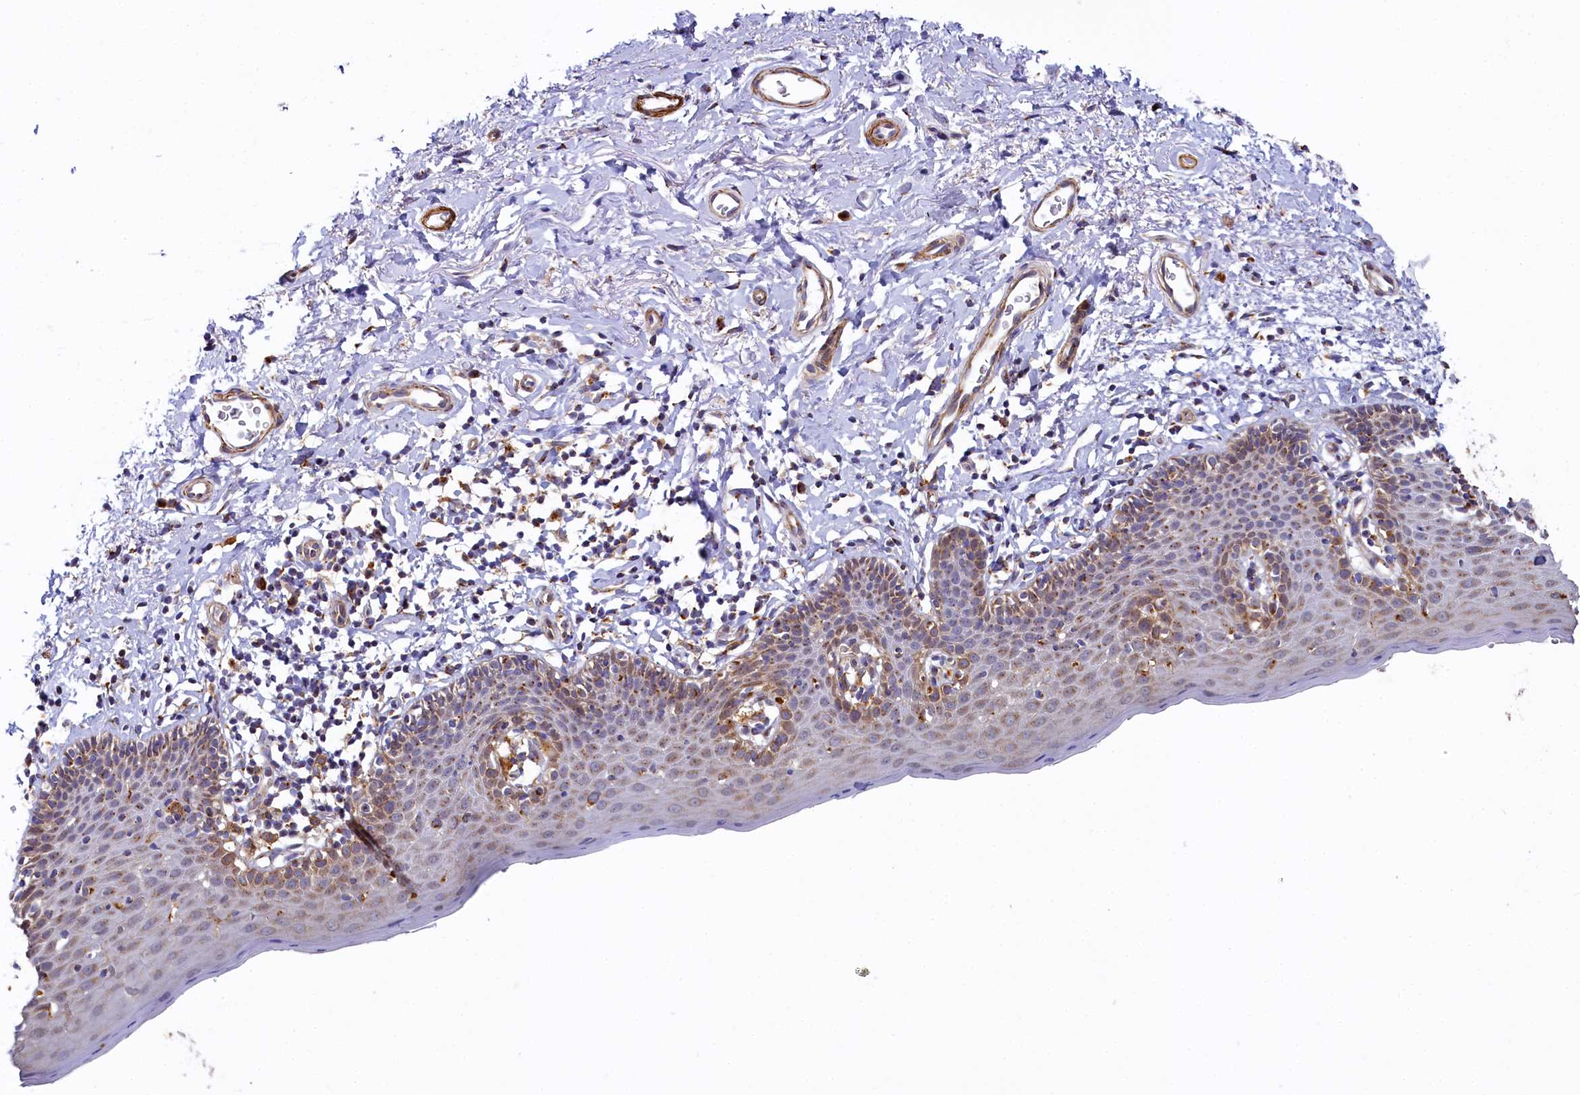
{"staining": {"intensity": "moderate", "quantity": "25%-75%", "location": "cytoplasmic/membranous"}, "tissue": "skin", "cell_type": "Epidermal cells", "image_type": "normal", "snomed": [{"axis": "morphology", "description": "Normal tissue, NOS"}, {"axis": "topography", "description": "Vulva"}], "caption": "Protein expression by immunohistochemistry shows moderate cytoplasmic/membranous staining in approximately 25%-75% of epidermal cells in normal skin. Using DAB (brown) and hematoxylin (blue) stains, captured at high magnification using brightfield microscopy.", "gene": "BET1L", "patient": {"sex": "female", "age": 66}}